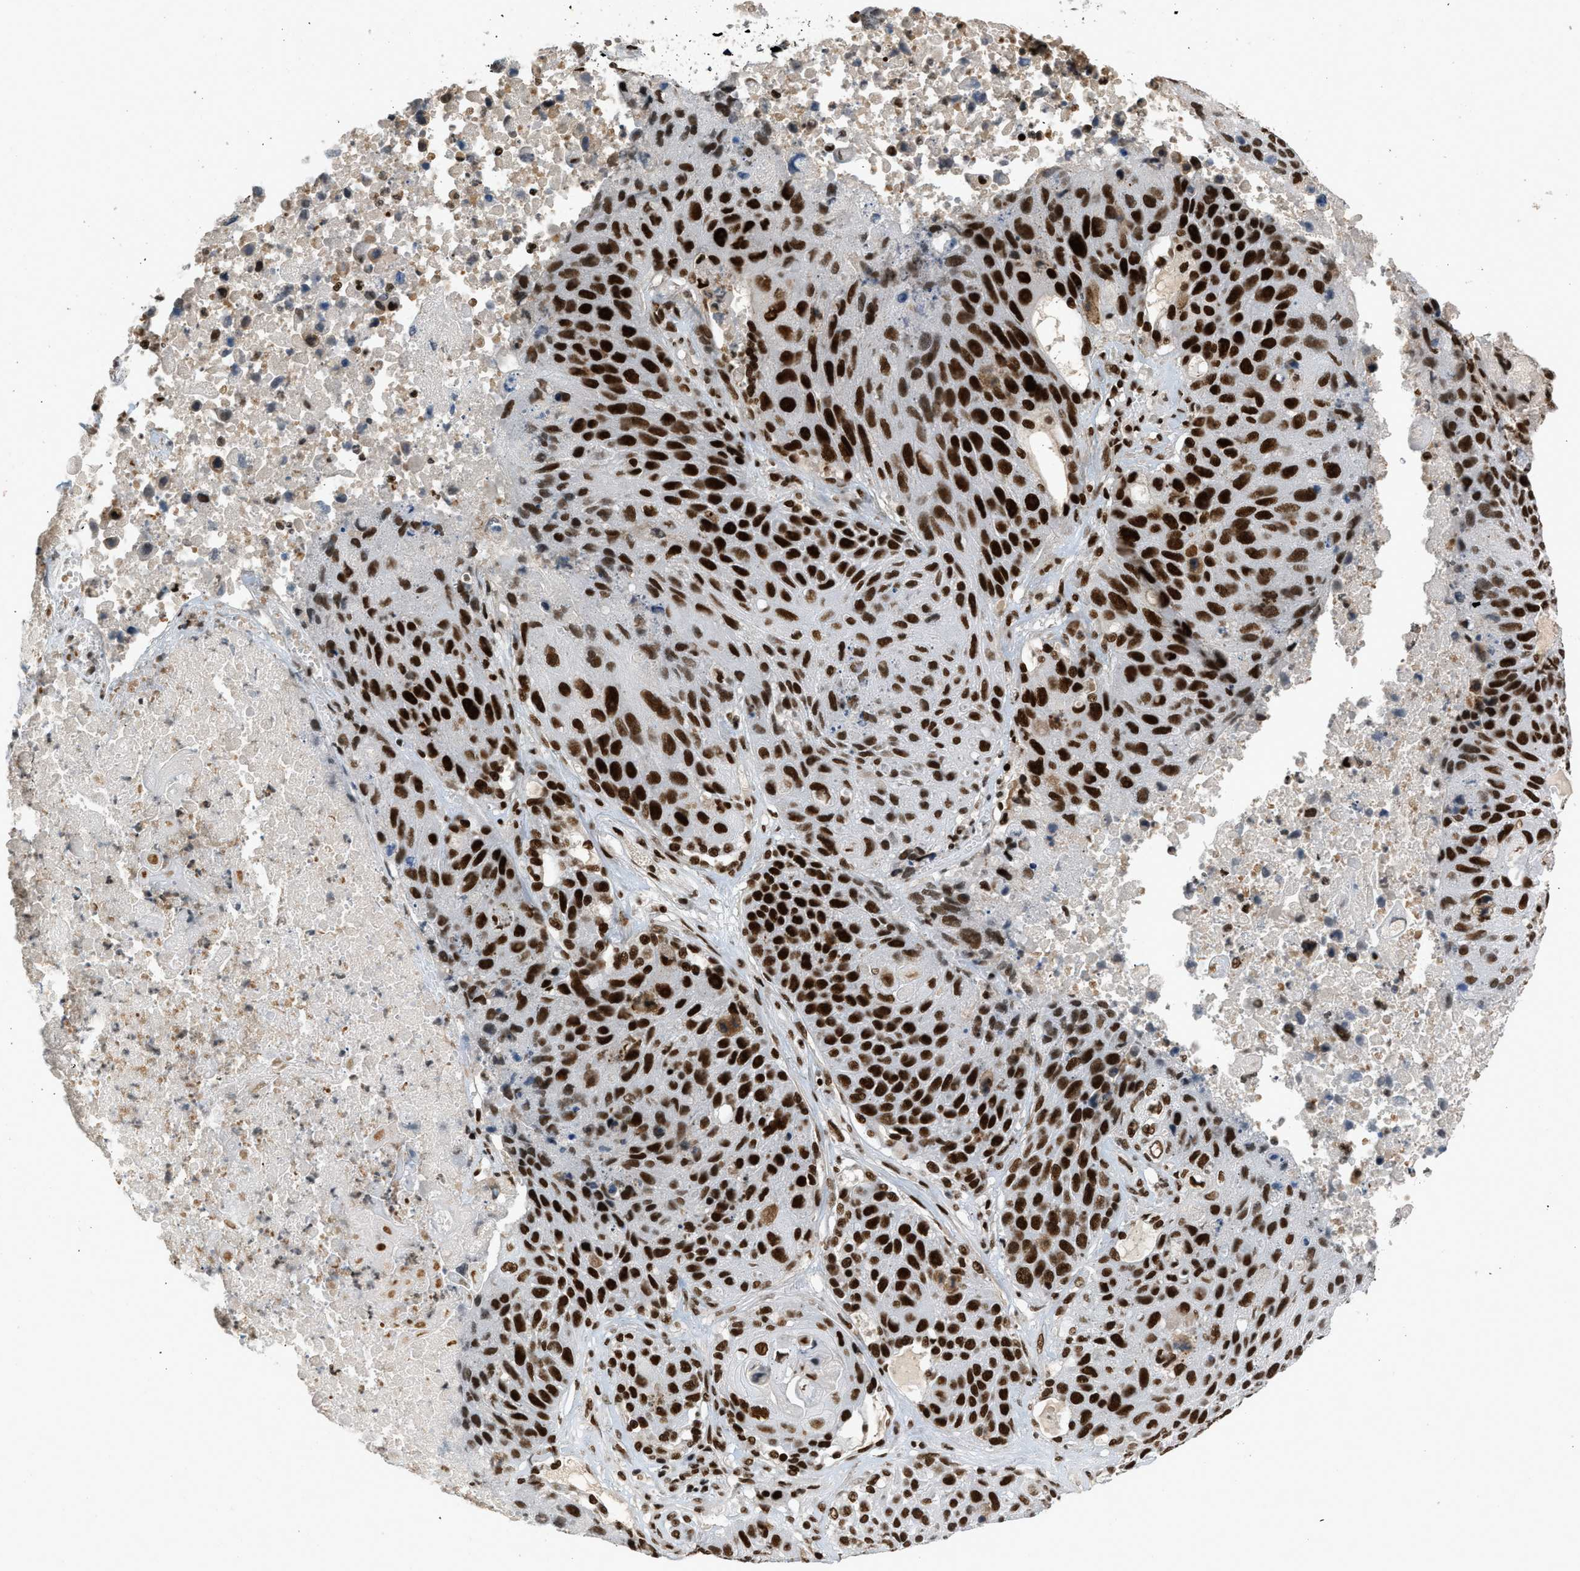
{"staining": {"intensity": "strong", "quantity": ">75%", "location": "nuclear"}, "tissue": "lung cancer", "cell_type": "Tumor cells", "image_type": "cancer", "snomed": [{"axis": "morphology", "description": "Squamous cell carcinoma, NOS"}, {"axis": "topography", "description": "Lung"}], "caption": "This micrograph displays lung cancer stained with immunohistochemistry to label a protein in brown. The nuclear of tumor cells show strong positivity for the protein. Nuclei are counter-stained blue.", "gene": "SMARCB1", "patient": {"sex": "male", "age": 61}}